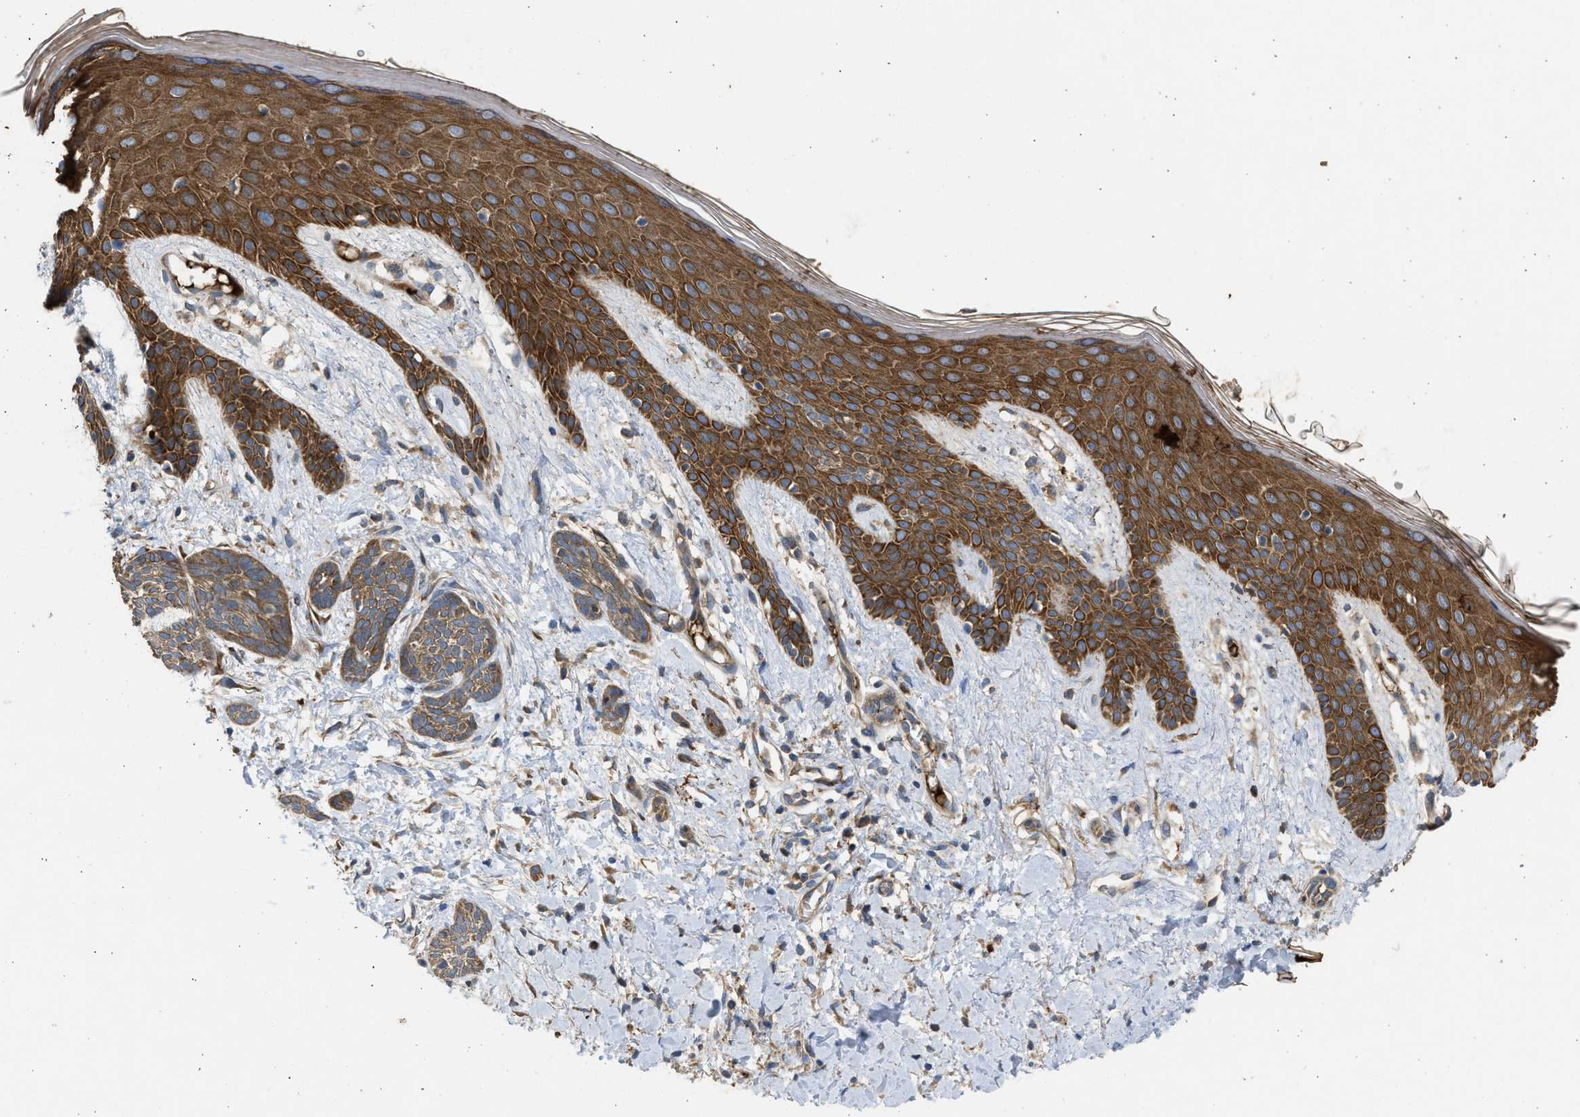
{"staining": {"intensity": "moderate", "quantity": ">75%", "location": "cytoplasmic/membranous"}, "tissue": "skin cancer", "cell_type": "Tumor cells", "image_type": "cancer", "snomed": [{"axis": "morphology", "description": "Basal cell carcinoma"}, {"axis": "topography", "description": "Skin"}], "caption": "This photomicrograph reveals skin basal cell carcinoma stained with immunohistochemistry (IHC) to label a protein in brown. The cytoplasmic/membranous of tumor cells show moderate positivity for the protein. Nuclei are counter-stained blue.", "gene": "CSRNP2", "patient": {"sex": "female", "age": 59}}